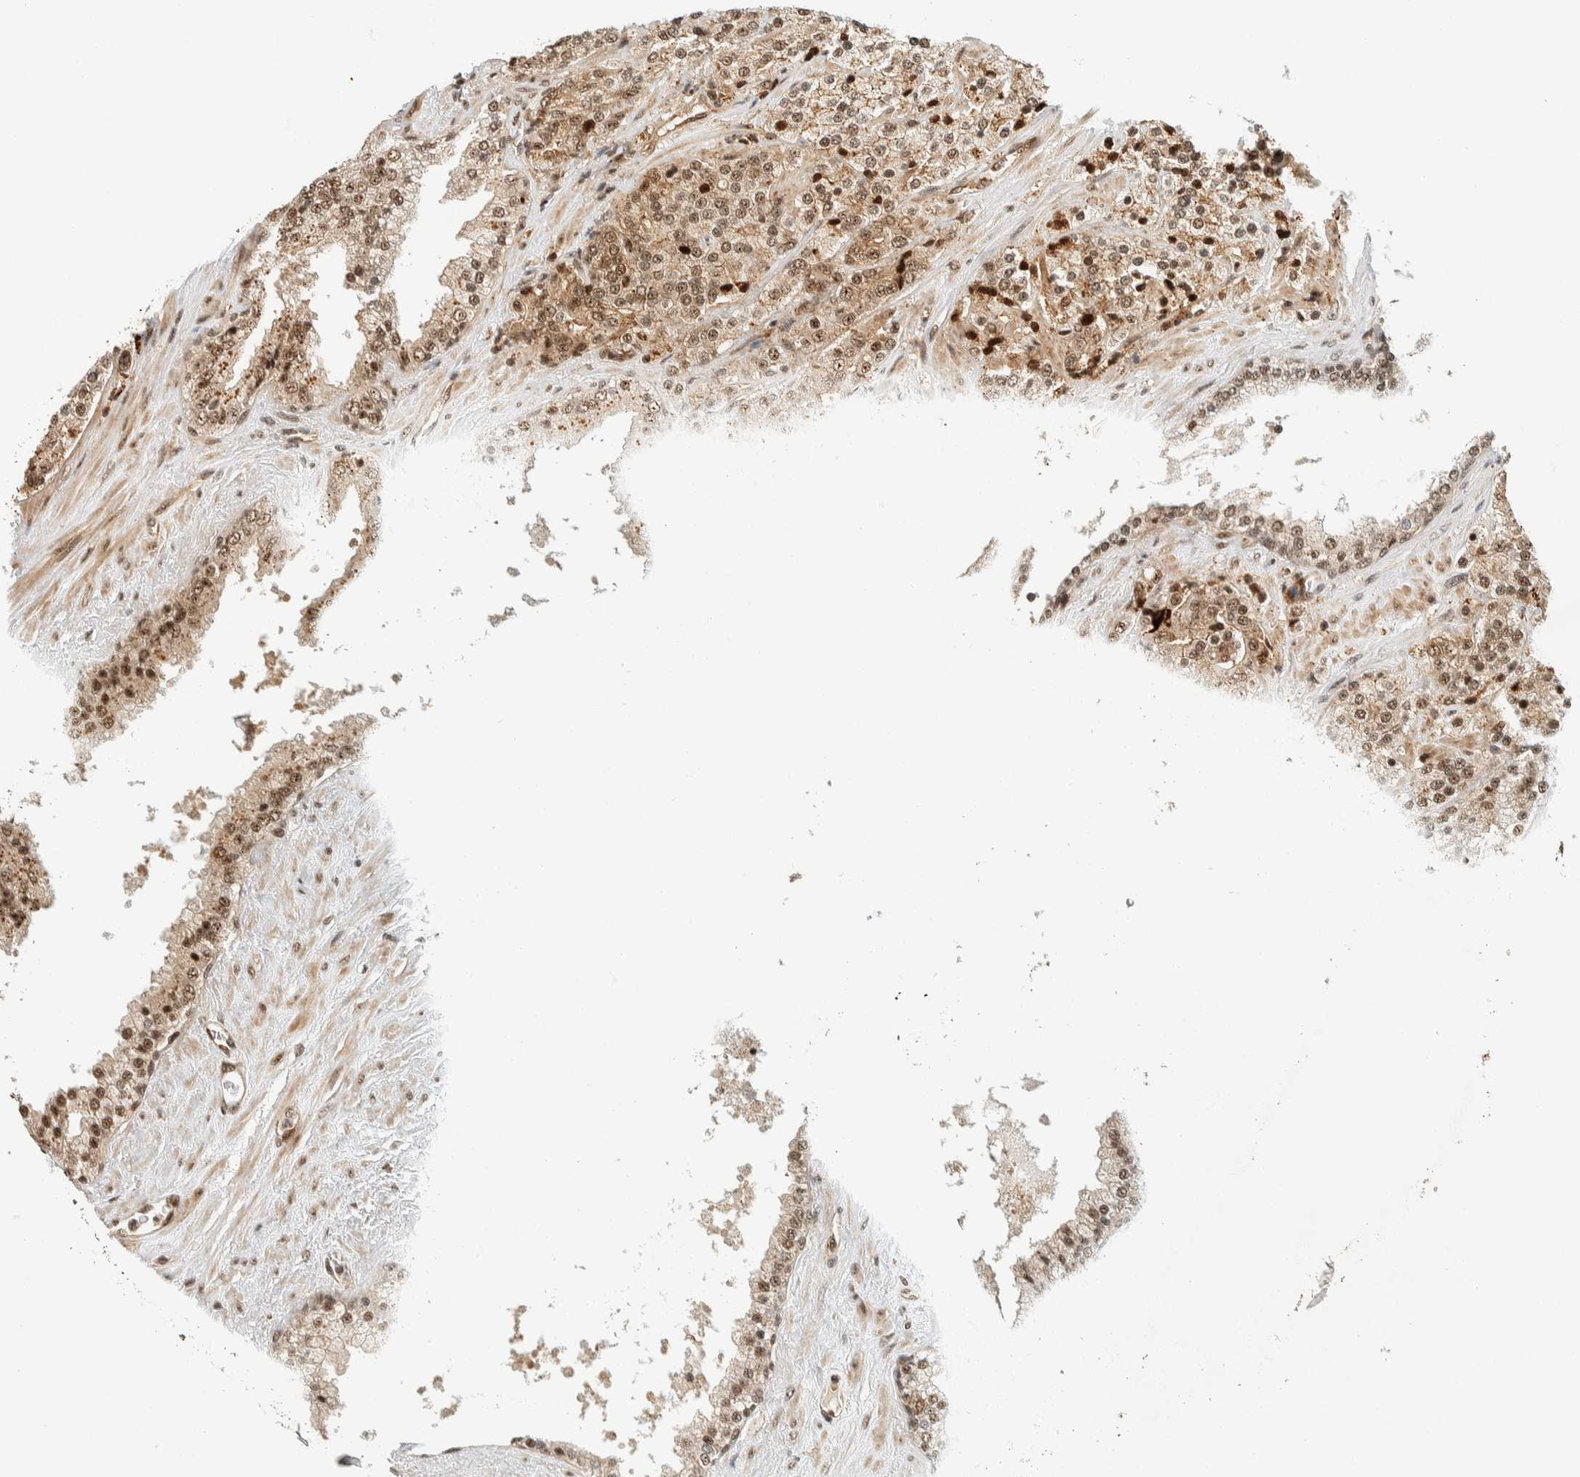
{"staining": {"intensity": "moderate", "quantity": ">75%", "location": "nuclear"}, "tissue": "prostate cancer", "cell_type": "Tumor cells", "image_type": "cancer", "snomed": [{"axis": "morphology", "description": "Adenocarcinoma, High grade"}, {"axis": "topography", "description": "Prostate"}], "caption": "Immunohistochemistry histopathology image of neoplastic tissue: prostate cancer (high-grade adenocarcinoma) stained using IHC shows medium levels of moderate protein expression localized specifically in the nuclear of tumor cells, appearing as a nuclear brown color.", "gene": "SIK1", "patient": {"sex": "male", "age": 71}}